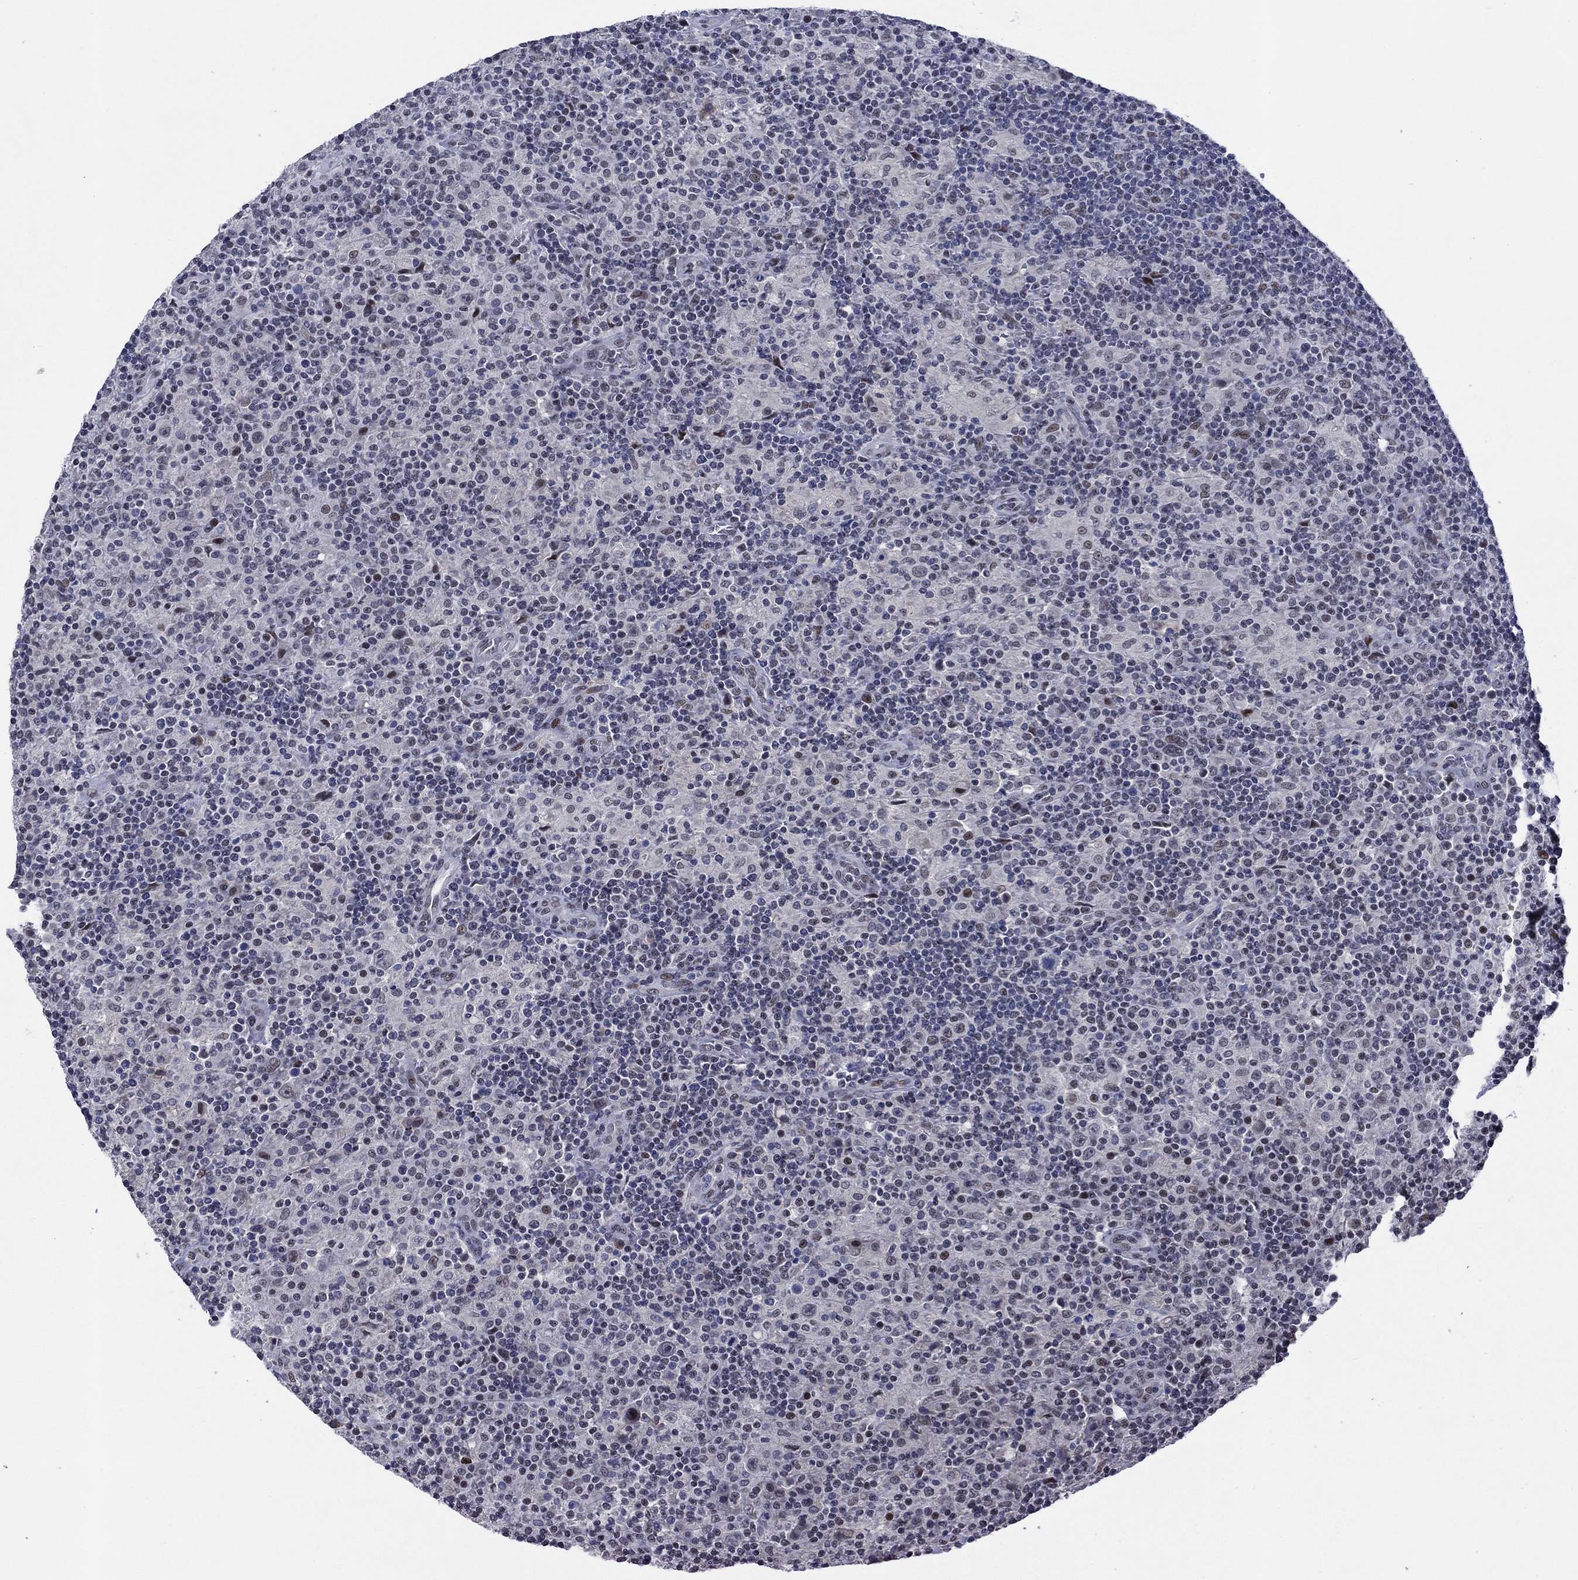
{"staining": {"intensity": "negative", "quantity": "none", "location": "none"}, "tissue": "lymphoma", "cell_type": "Tumor cells", "image_type": "cancer", "snomed": [{"axis": "morphology", "description": "Hodgkin's disease, NOS"}, {"axis": "topography", "description": "Lymph node"}], "caption": "High power microscopy photomicrograph of an immunohistochemistry (IHC) image of lymphoma, revealing no significant expression in tumor cells.", "gene": "HTN1", "patient": {"sex": "male", "age": 70}}